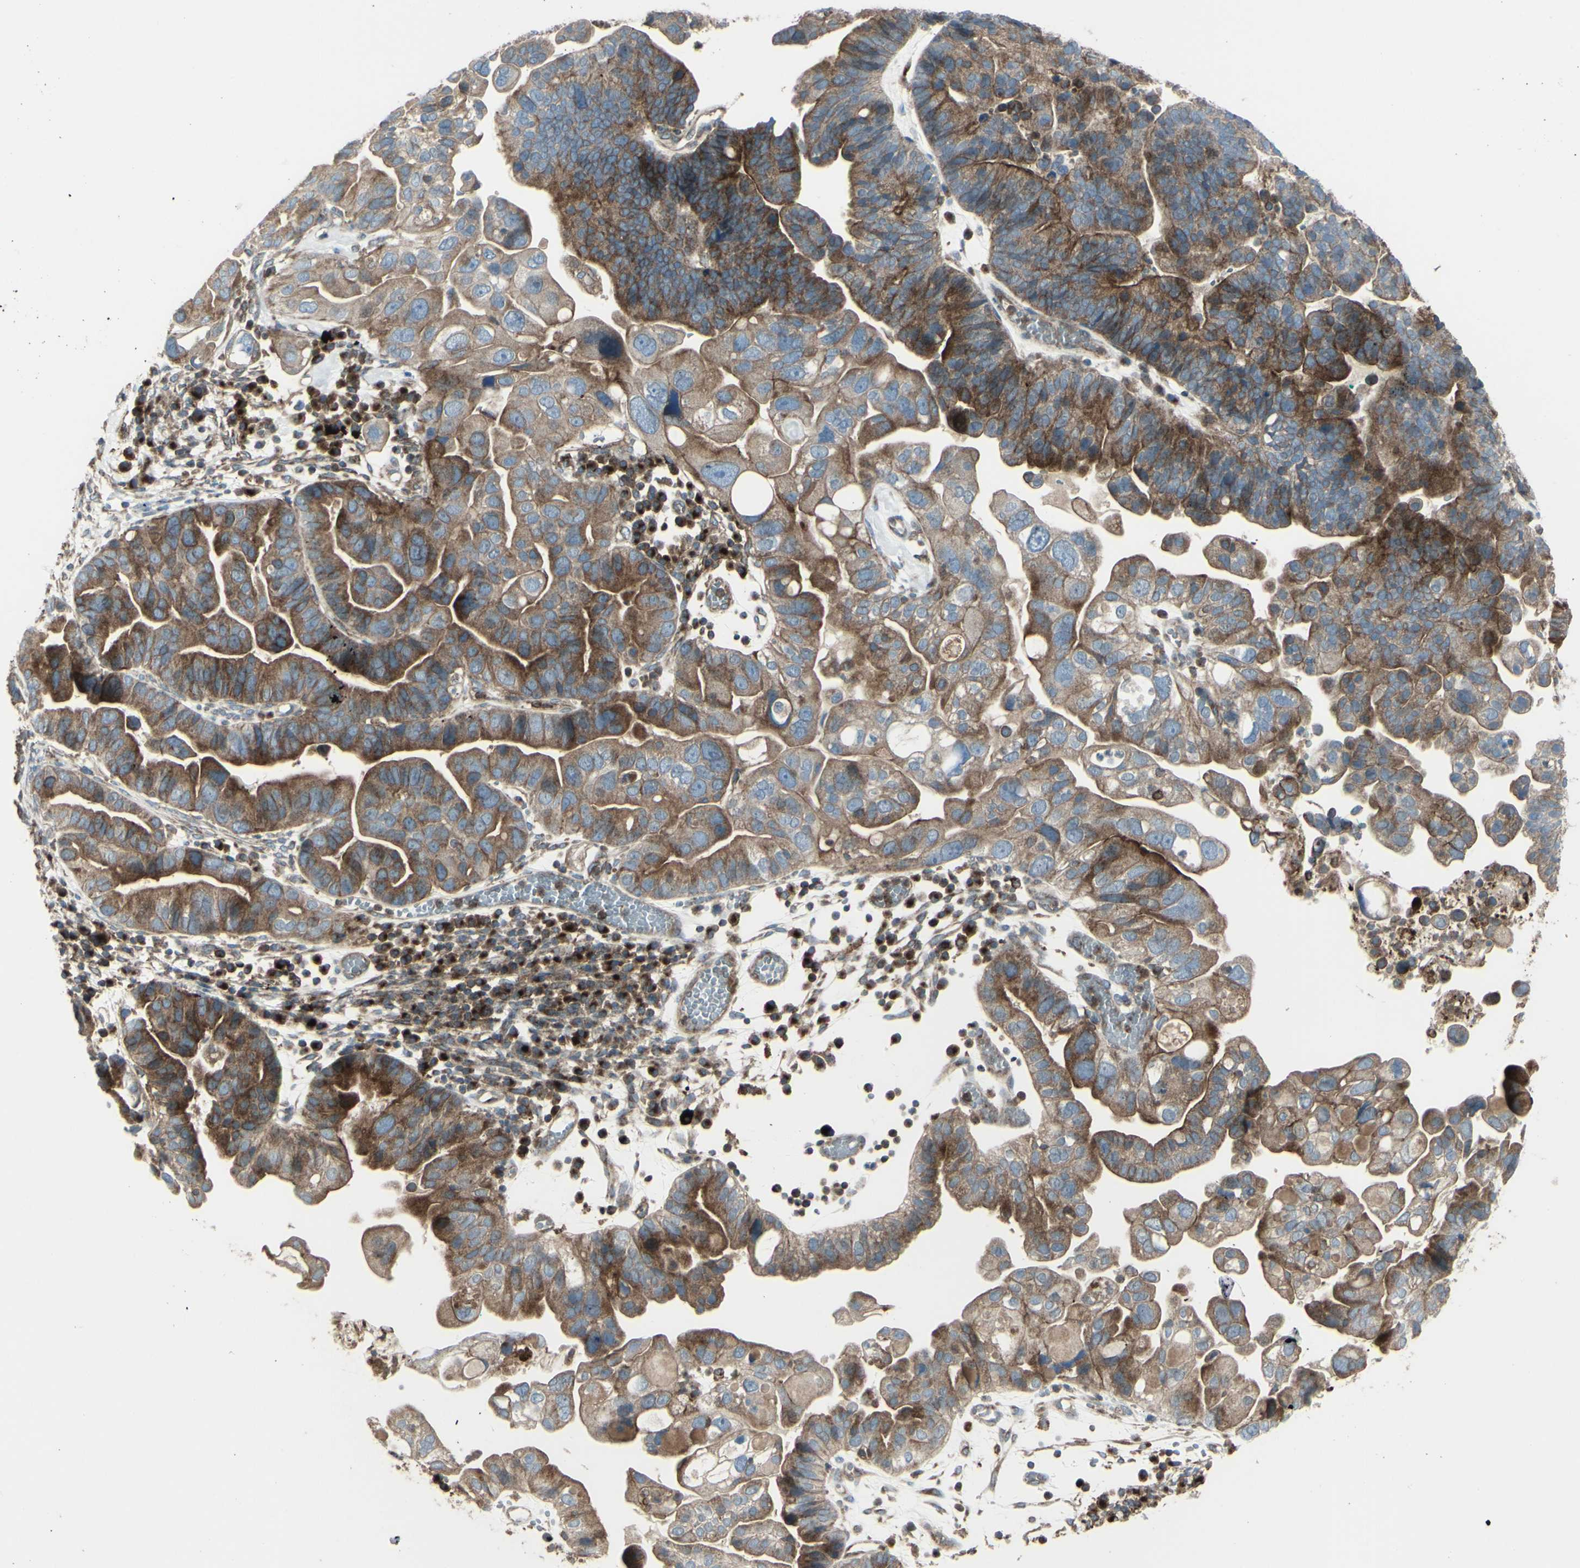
{"staining": {"intensity": "moderate", "quantity": ">75%", "location": "cytoplasmic/membranous"}, "tissue": "ovarian cancer", "cell_type": "Tumor cells", "image_type": "cancer", "snomed": [{"axis": "morphology", "description": "Cystadenocarcinoma, serous, NOS"}, {"axis": "topography", "description": "Ovary"}], "caption": "Immunohistochemical staining of human ovarian cancer (serous cystadenocarcinoma) reveals moderate cytoplasmic/membranous protein expression in approximately >75% of tumor cells. Using DAB (3,3'-diaminobenzidine) (brown) and hematoxylin (blue) stains, captured at high magnification using brightfield microscopy.", "gene": "NAPA", "patient": {"sex": "female", "age": 56}}